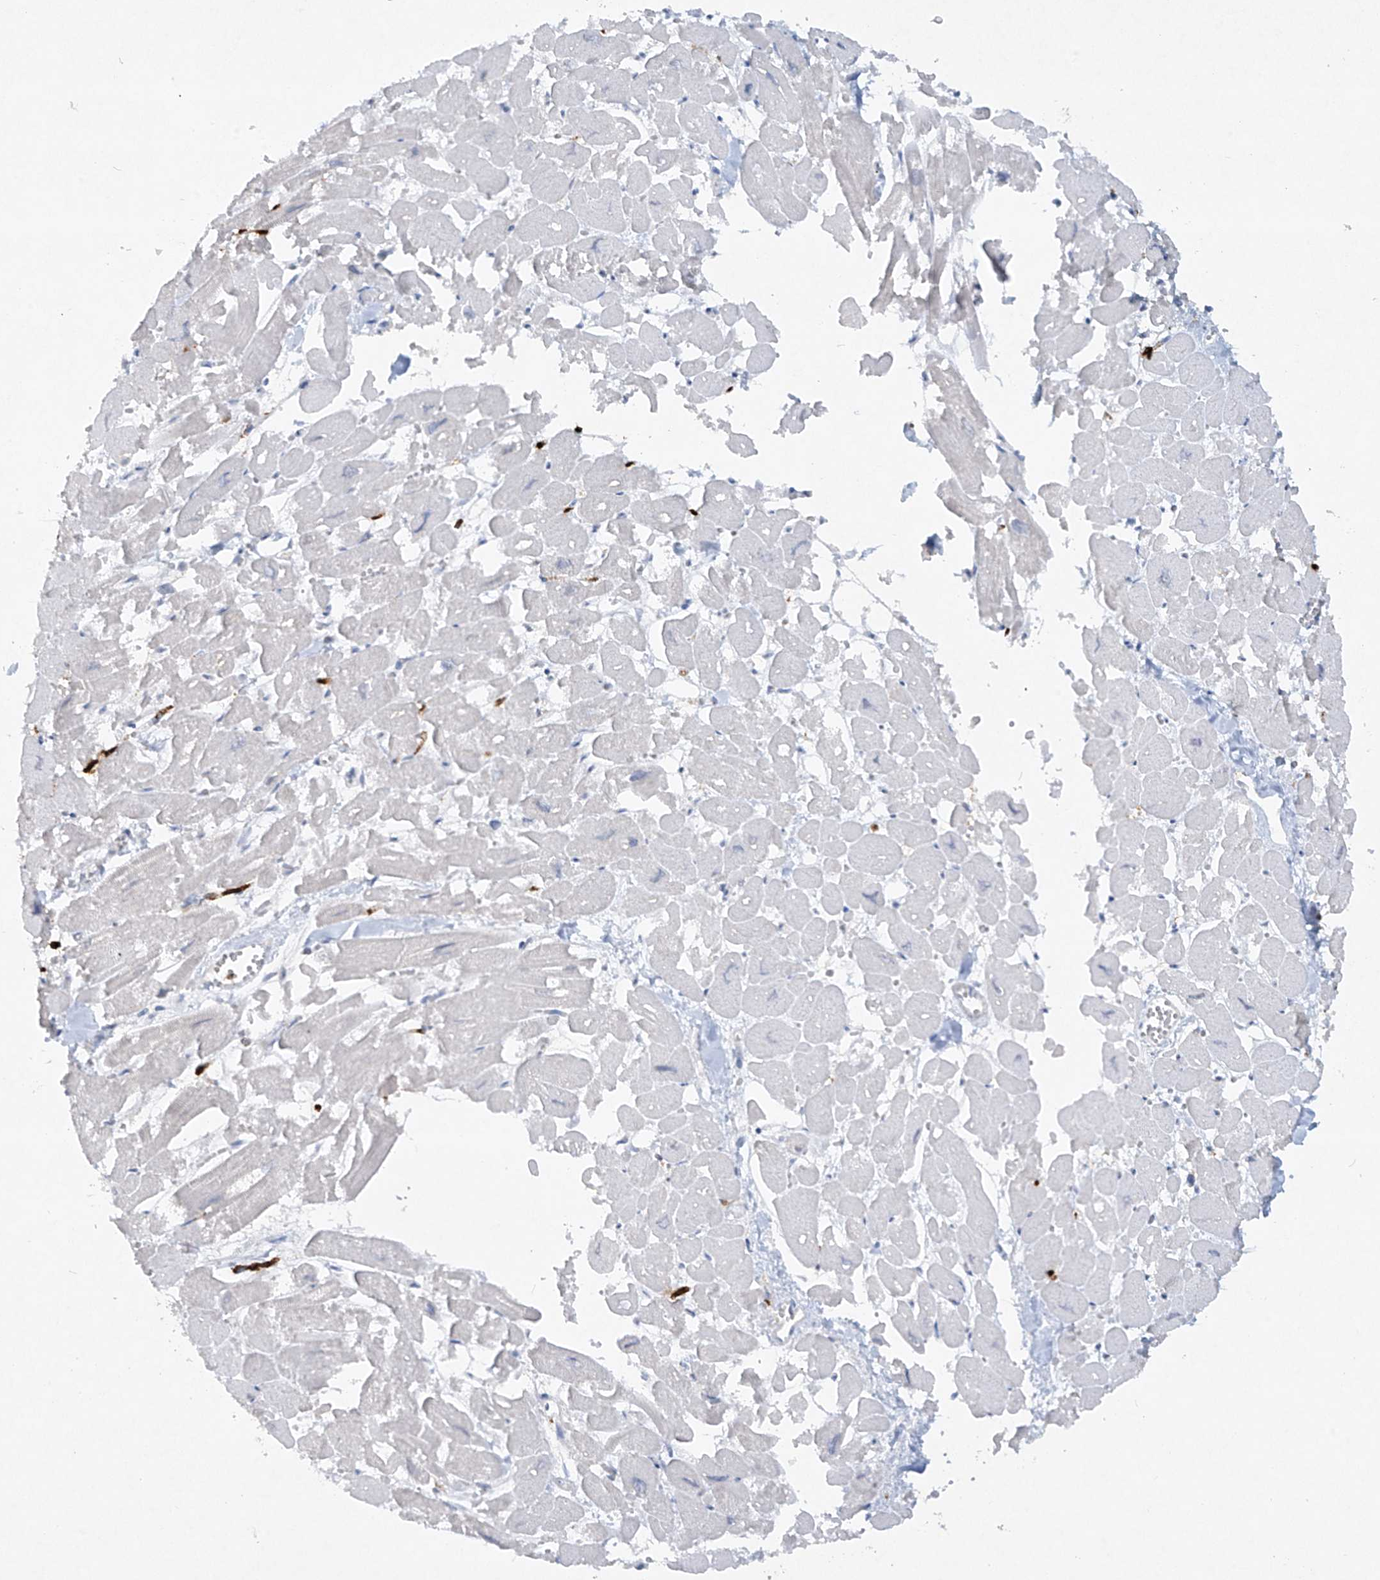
{"staining": {"intensity": "negative", "quantity": "none", "location": "none"}, "tissue": "heart muscle", "cell_type": "Cardiomyocytes", "image_type": "normal", "snomed": [{"axis": "morphology", "description": "Normal tissue, NOS"}, {"axis": "topography", "description": "Heart"}], "caption": "Immunohistochemical staining of benign human heart muscle reveals no significant expression in cardiomyocytes.", "gene": "FCGR3A", "patient": {"sex": "male", "age": 54}}